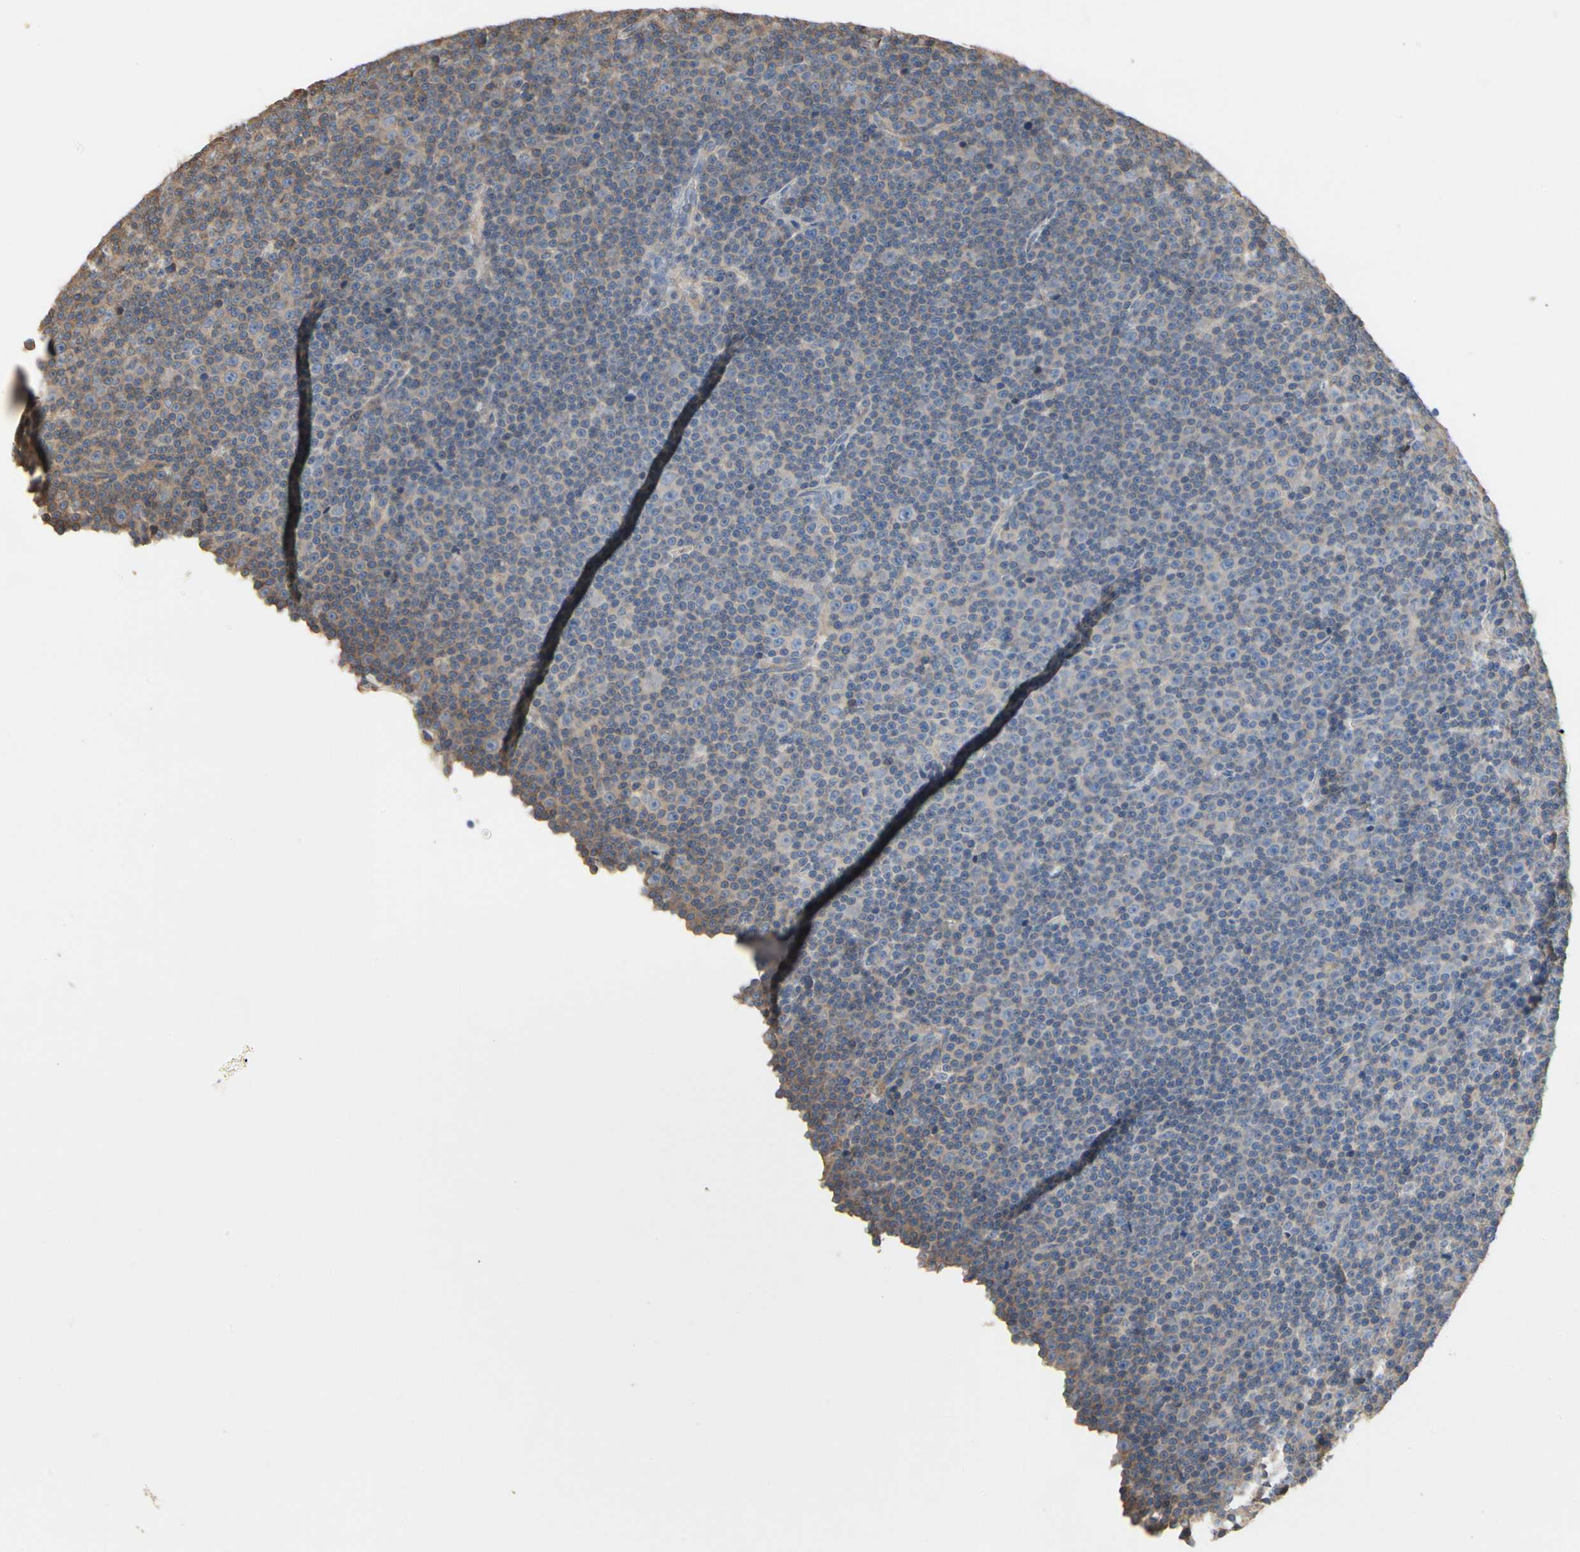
{"staining": {"intensity": "weak", "quantity": "<25%", "location": "cytoplasmic/membranous"}, "tissue": "lymphoma", "cell_type": "Tumor cells", "image_type": "cancer", "snomed": [{"axis": "morphology", "description": "Malignant lymphoma, non-Hodgkin's type, Low grade"}, {"axis": "topography", "description": "Lymph node"}], "caption": "IHC of human lymphoma shows no staining in tumor cells.", "gene": "PDZK1", "patient": {"sex": "female", "age": 67}}